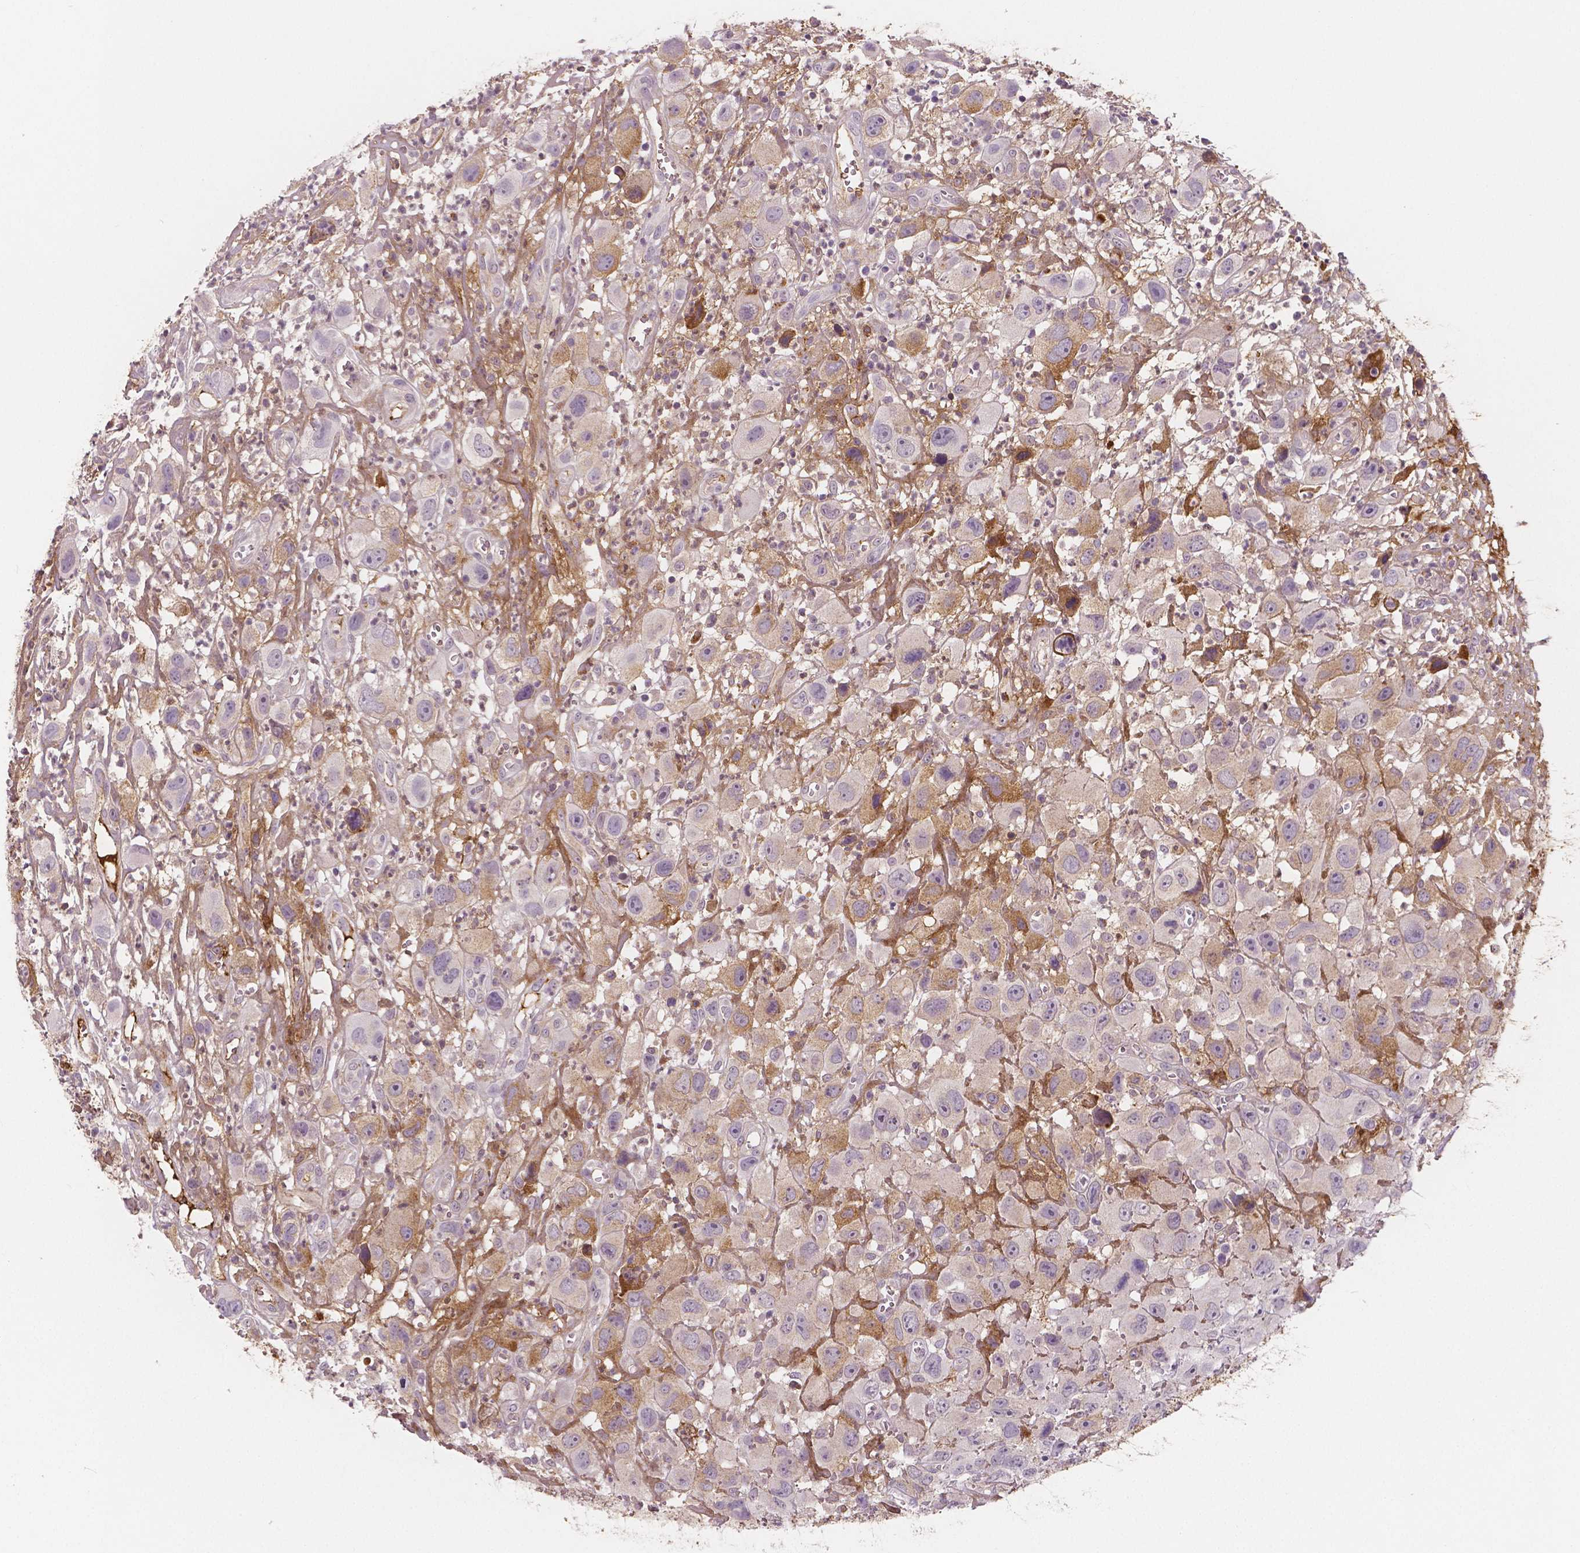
{"staining": {"intensity": "negative", "quantity": "none", "location": "none"}, "tissue": "head and neck cancer", "cell_type": "Tumor cells", "image_type": "cancer", "snomed": [{"axis": "morphology", "description": "Squamous cell carcinoma, NOS"}, {"axis": "morphology", "description": "Squamous cell carcinoma, metastatic, NOS"}, {"axis": "topography", "description": "Oral tissue"}, {"axis": "topography", "description": "Head-Neck"}], "caption": "Immunohistochemistry (IHC) of head and neck cancer reveals no expression in tumor cells.", "gene": "APOA4", "patient": {"sex": "female", "age": 85}}